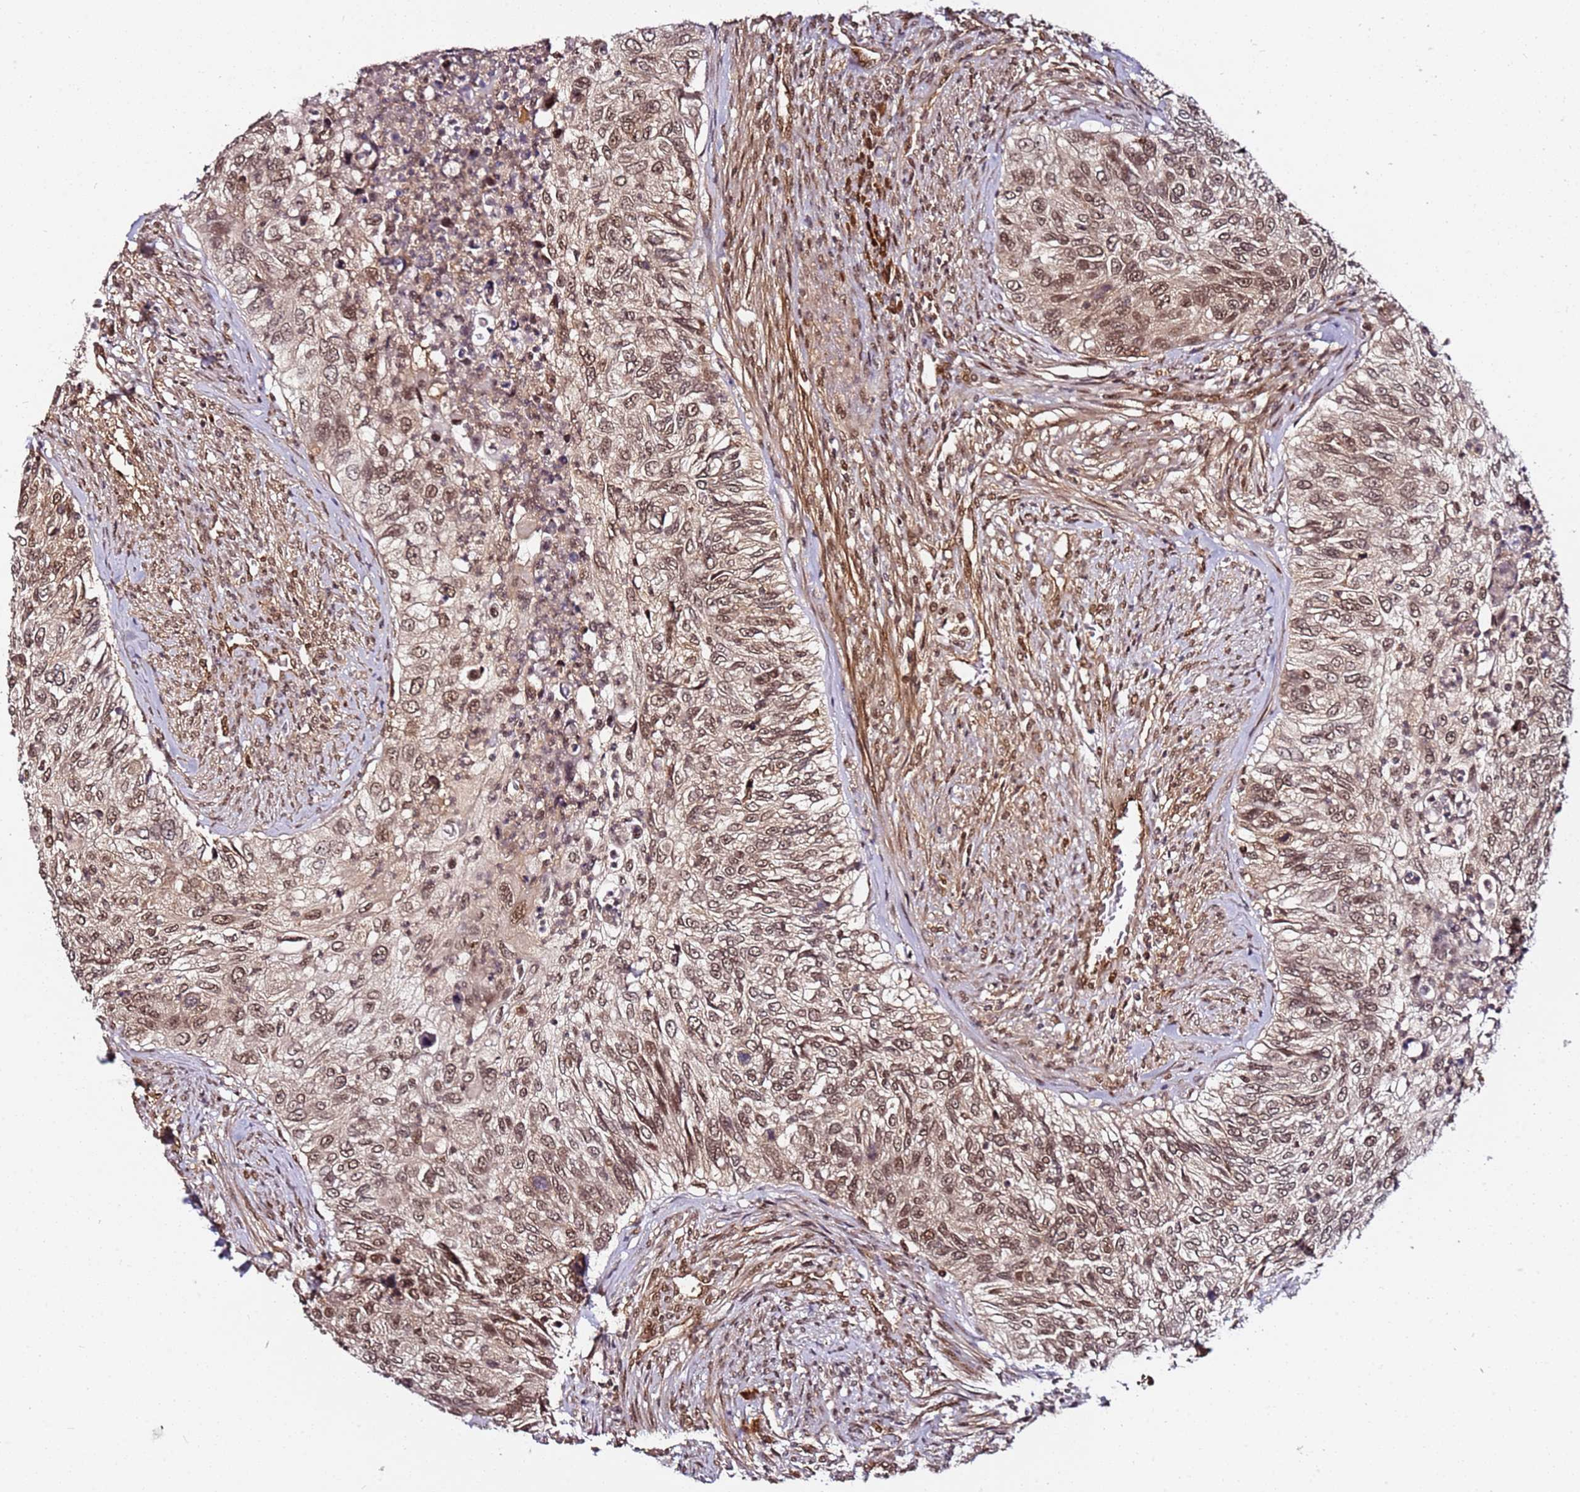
{"staining": {"intensity": "moderate", "quantity": ">75%", "location": "nuclear"}, "tissue": "urothelial cancer", "cell_type": "Tumor cells", "image_type": "cancer", "snomed": [{"axis": "morphology", "description": "Urothelial carcinoma, High grade"}, {"axis": "topography", "description": "Urinary bladder"}], "caption": "A high-resolution image shows IHC staining of urothelial cancer, which displays moderate nuclear positivity in about >75% of tumor cells.", "gene": "RGS18", "patient": {"sex": "female", "age": 60}}